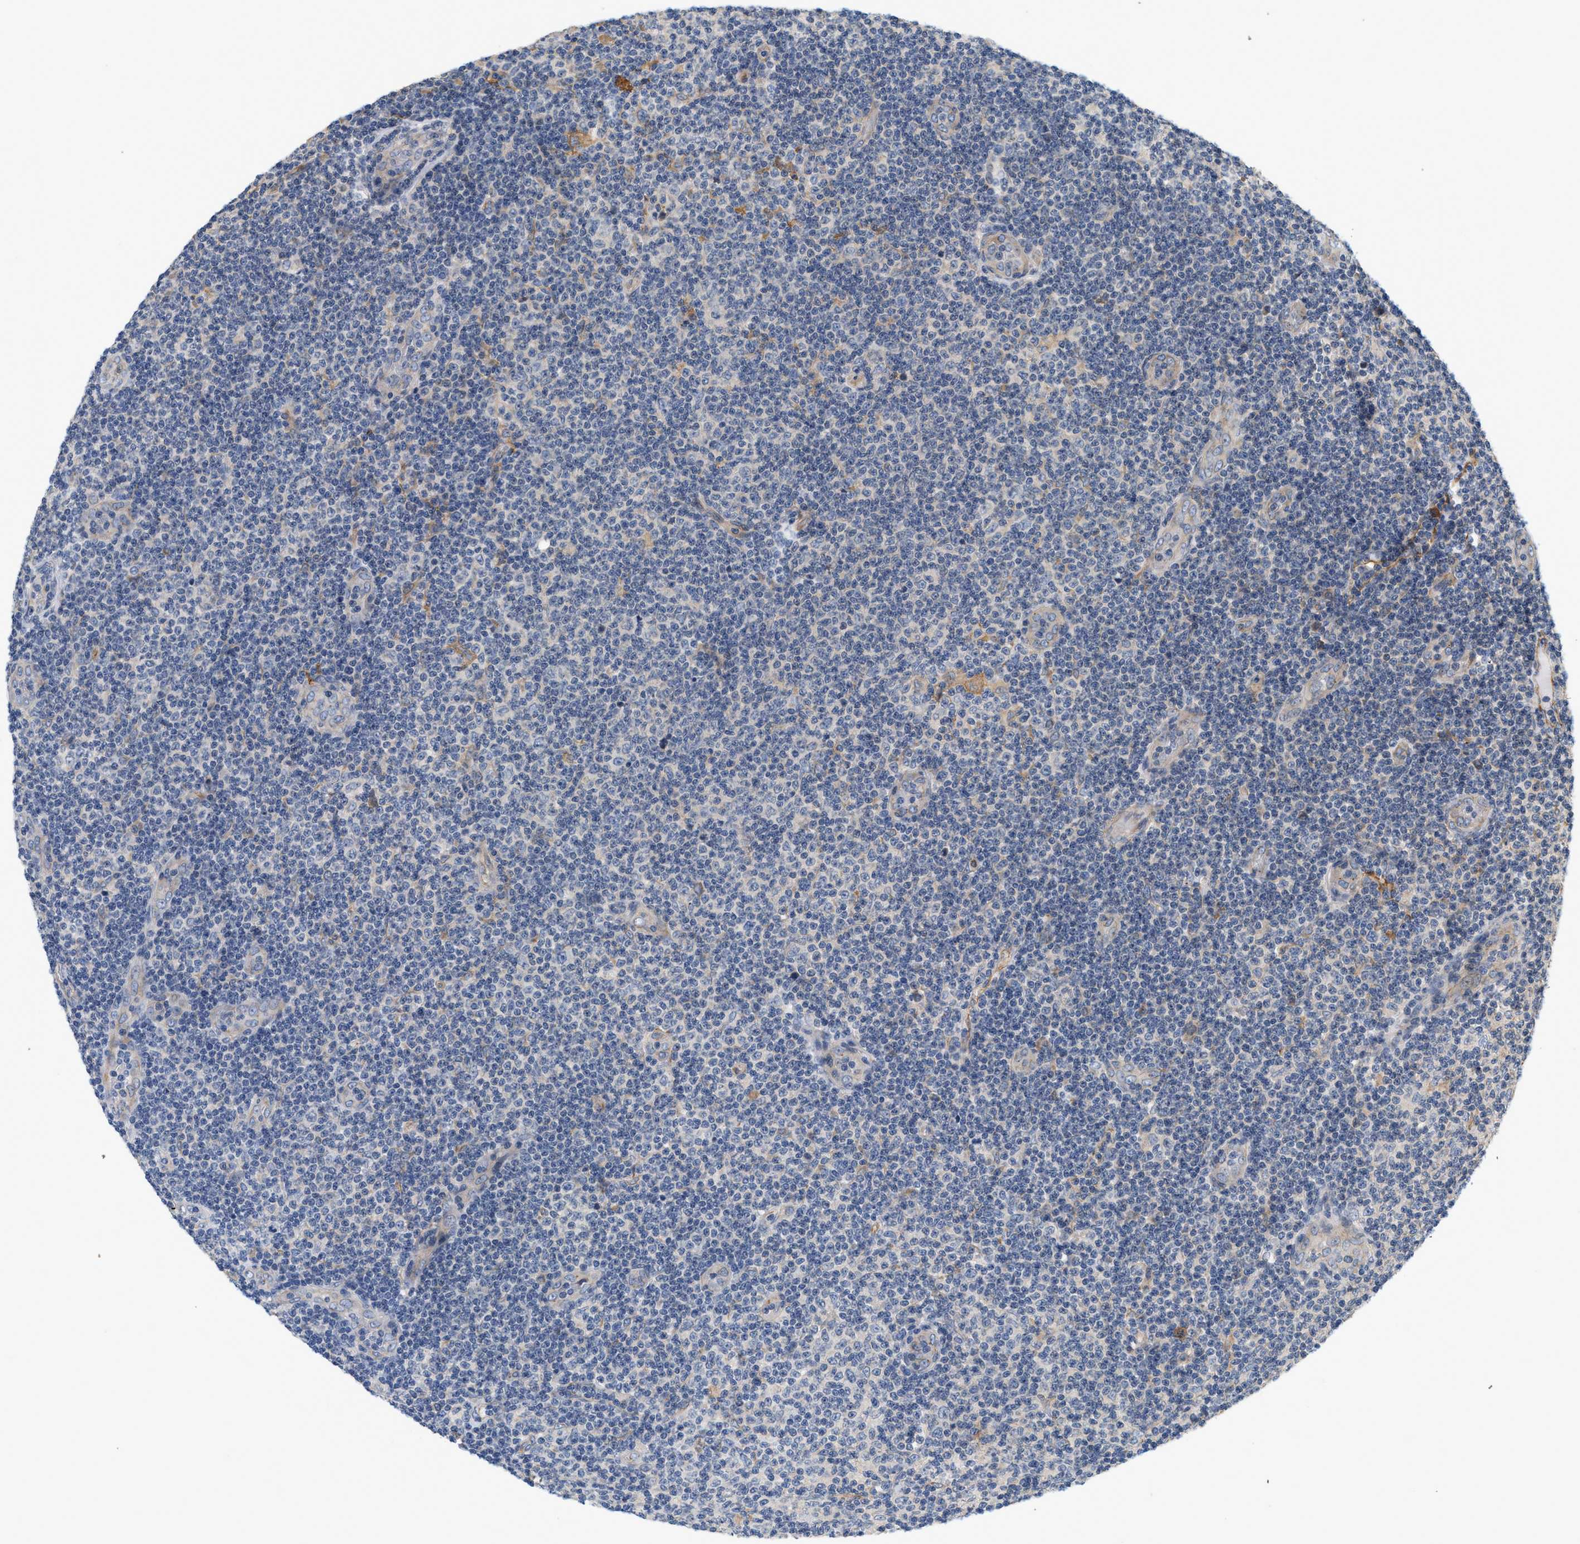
{"staining": {"intensity": "moderate", "quantity": "<25%", "location": "cytoplasmic/membranous"}, "tissue": "lymphoma", "cell_type": "Tumor cells", "image_type": "cancer", "snomed": [{"axis": "morphology", "description": "Malignant lymphoma, non-Hodgkin's type, Low grade"}, {"axis": "topography", "description": "Lymph node"}], "caption": "Brown immunohistochemical staining in human low-grade malignant lymphoma, non-Hodgkin's type reveals moderate cytoplasmic/membranous positivity in approximately <25% of tumor cells.", "gene": "CTXN1", "patient": {"sex": "male", "age": 83}}